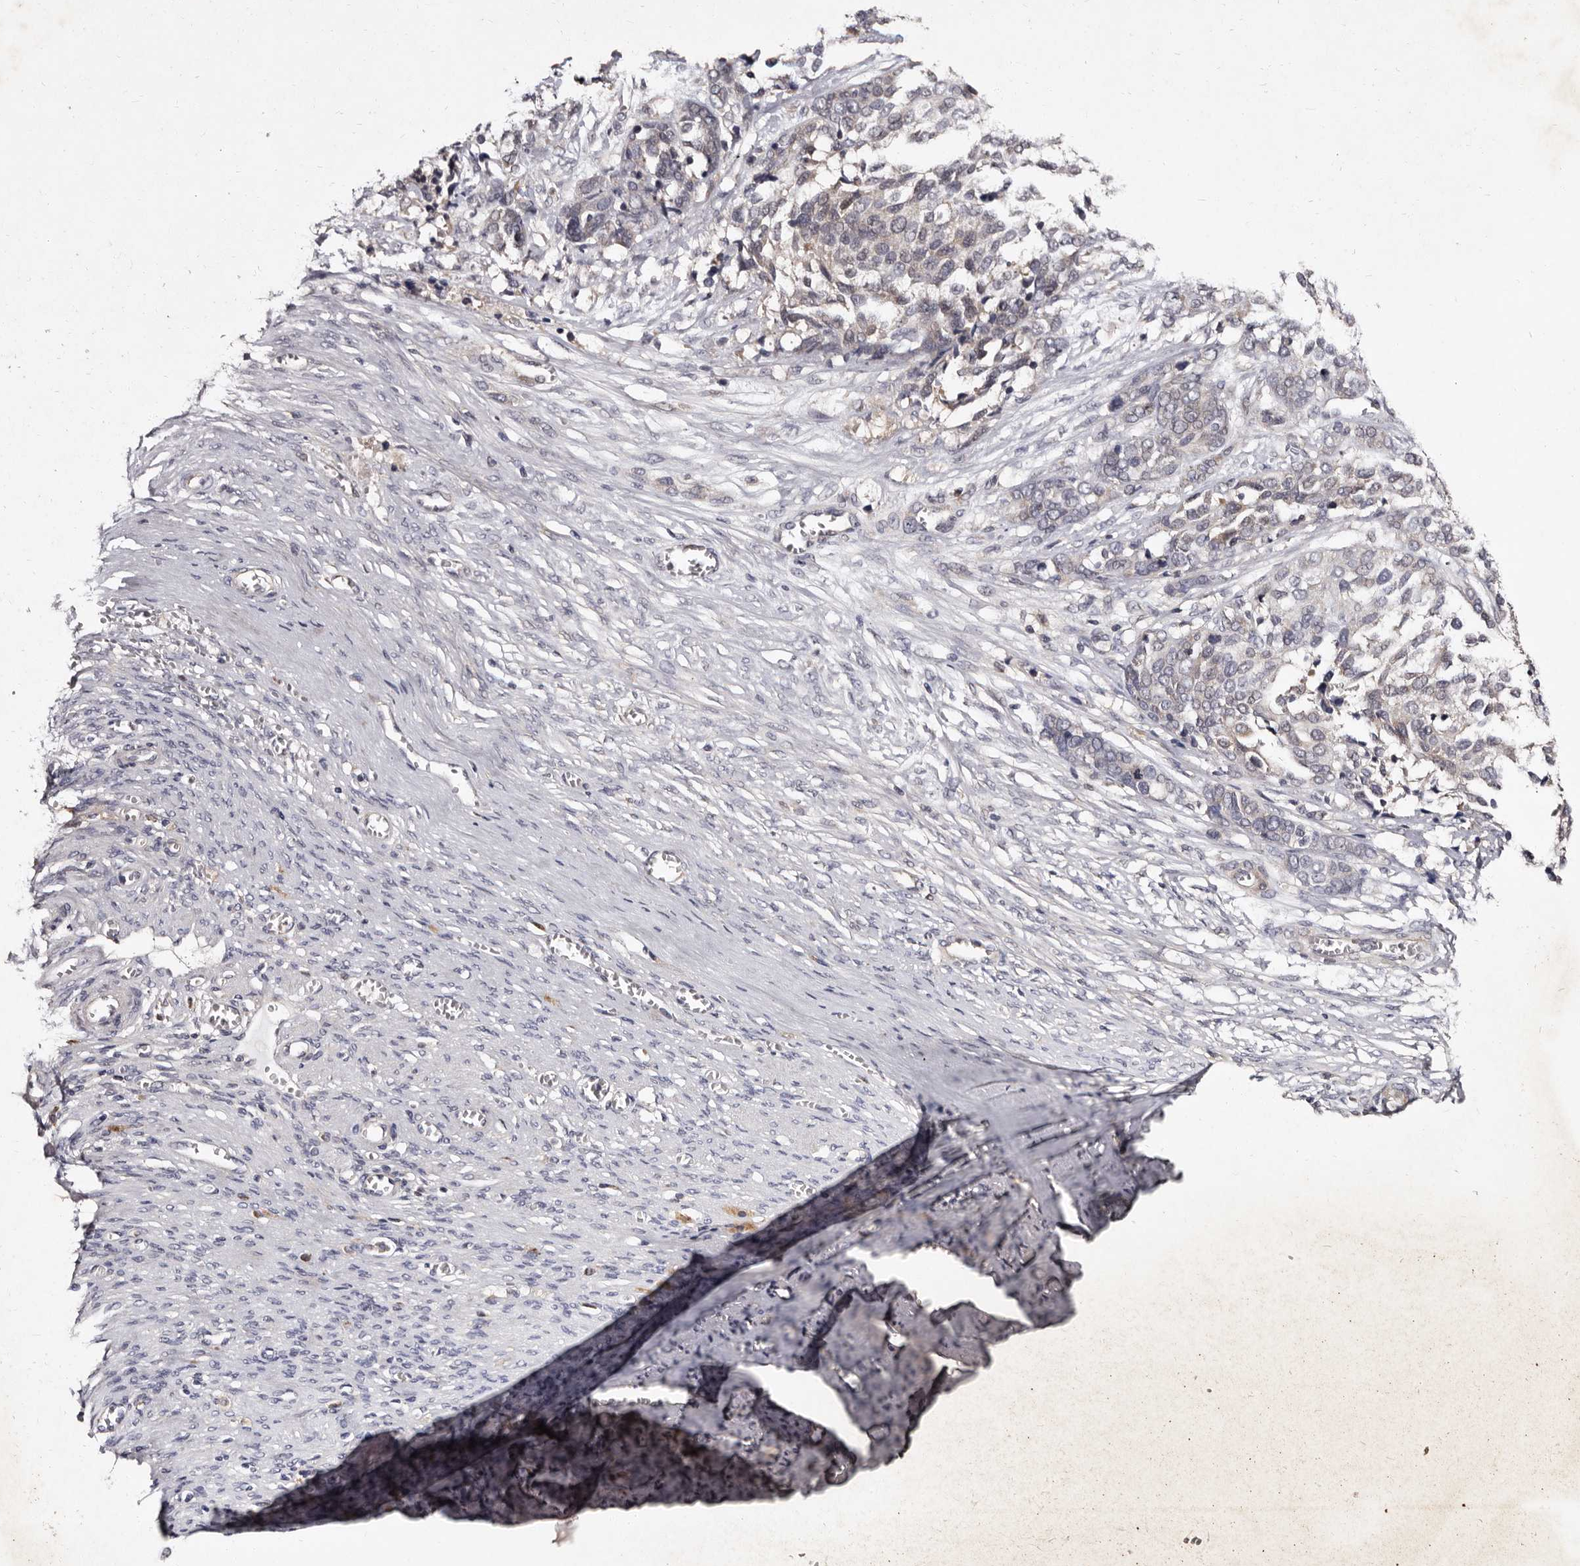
{"staining": {"intensity": "negative", "quantity": "none", "location": "none"}, "tissue": "ovarian cancer", "cell_type": "Tumor cells", "image_type": "cancer", "snomed": [{"axis": "morphology", "description": "Cystadenocarcinoma, serous, NOS"}, {"axis": "topography", "description": "Ovary"}], "caption": "There is no significant staining in tumor cells of ovarian cancer (serous cystadenocarcinoma).", "gene": "DNPH1", "patient": {"sex": "female", "age": 44}}